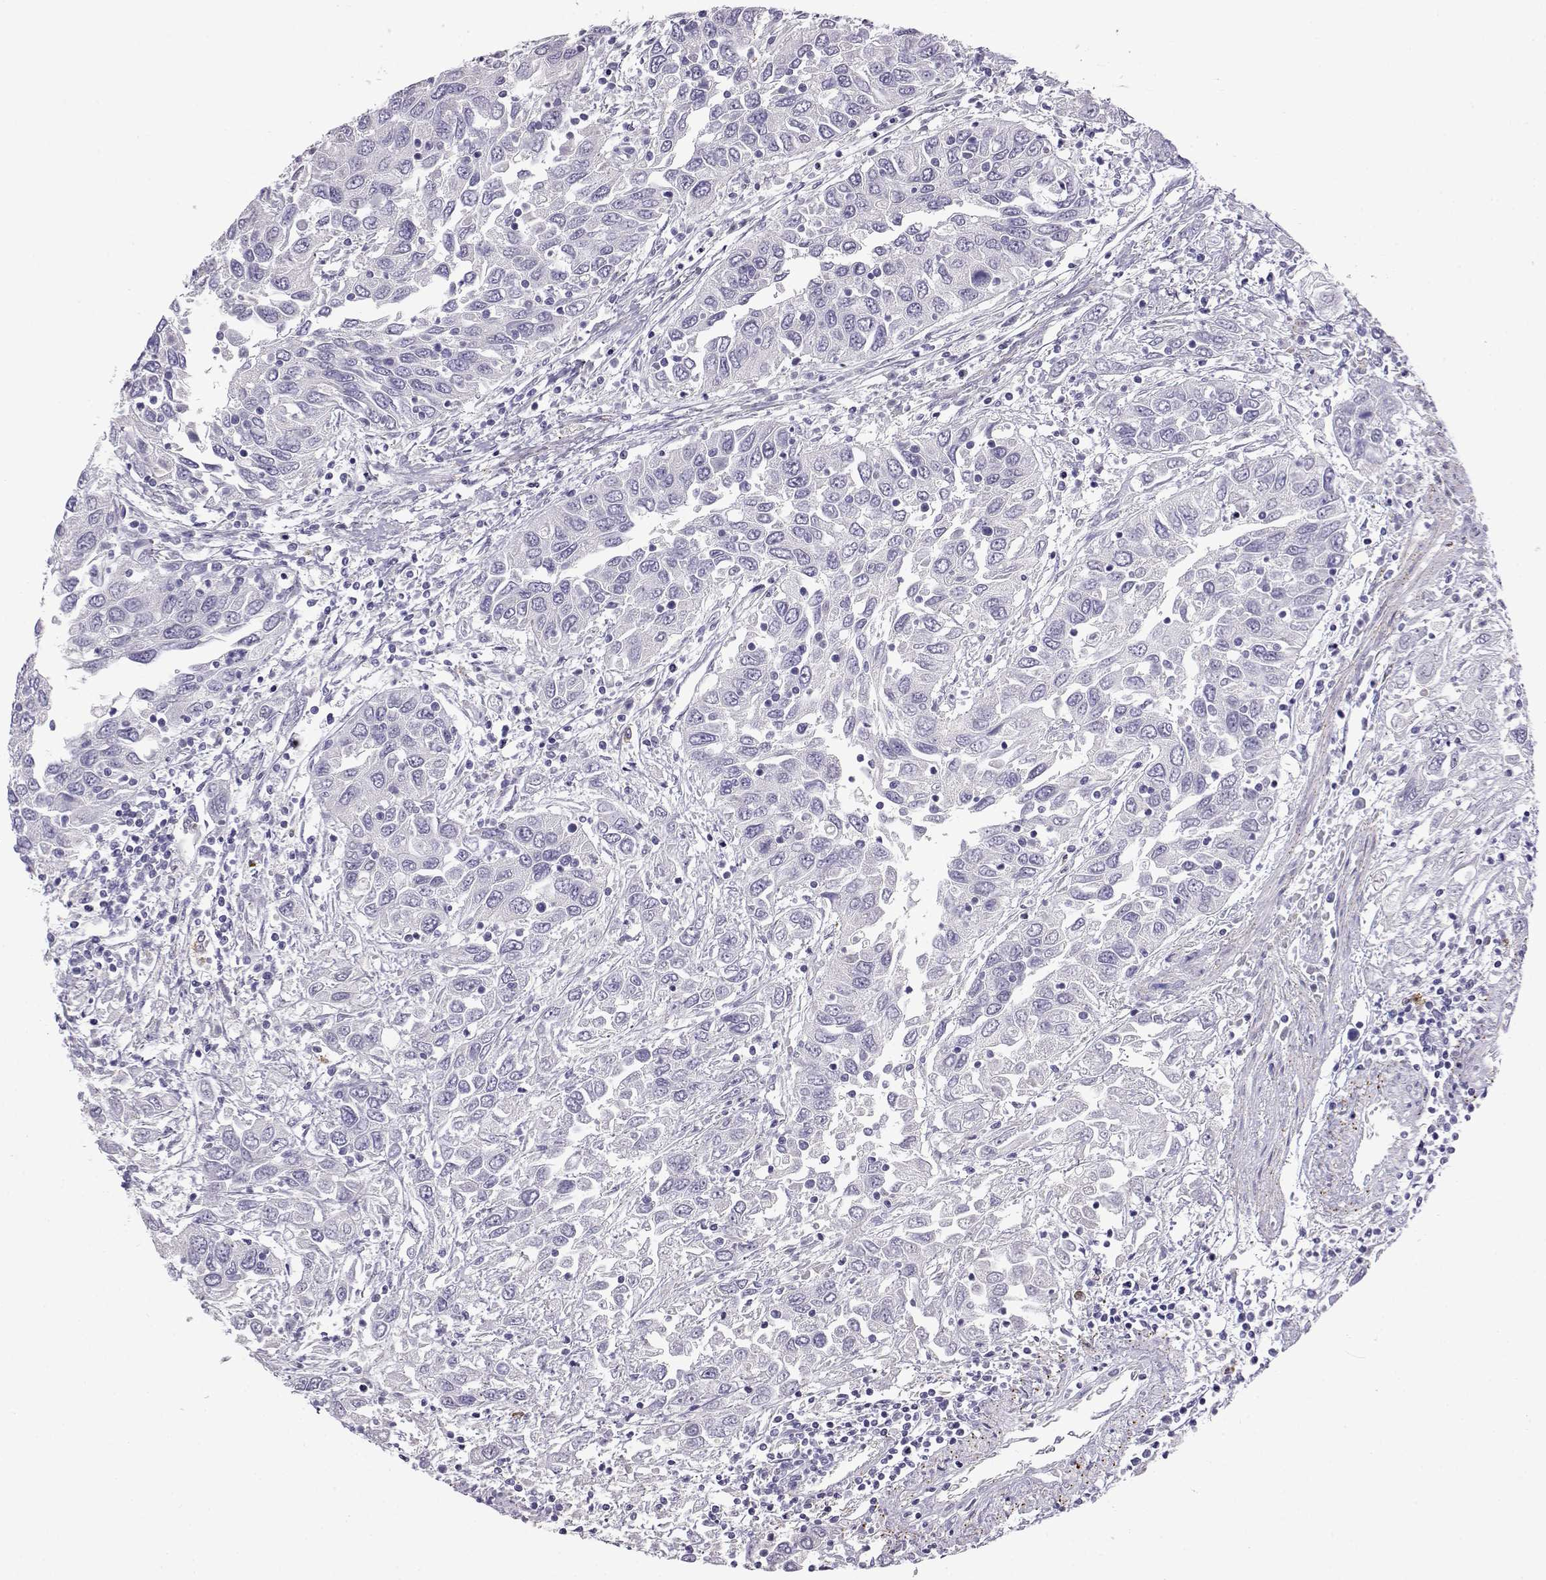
{"staining": {"intensity": "negative", "quantity": "none", "location": "none"}, "tissue": "urothelial cancer", "cell_type": "Tumor cells", "image_type": "cancer", "snomed": [{"axis": "morphology", "description": "Urothelial carcinoma, High grade"}, {"axis": "topography", "description": "Urinary bladder"}], "caption": "An IHC photomicrograph of high-grade urothelial carcinoma is shown. There is no staining in tumor cells of high-grade urothelial carcinoma. (Immunohistochemistry, brightfield microscopy, high magnification).", "gene": "ENDOU", "patient": {"sex": "male", "age": 76}}